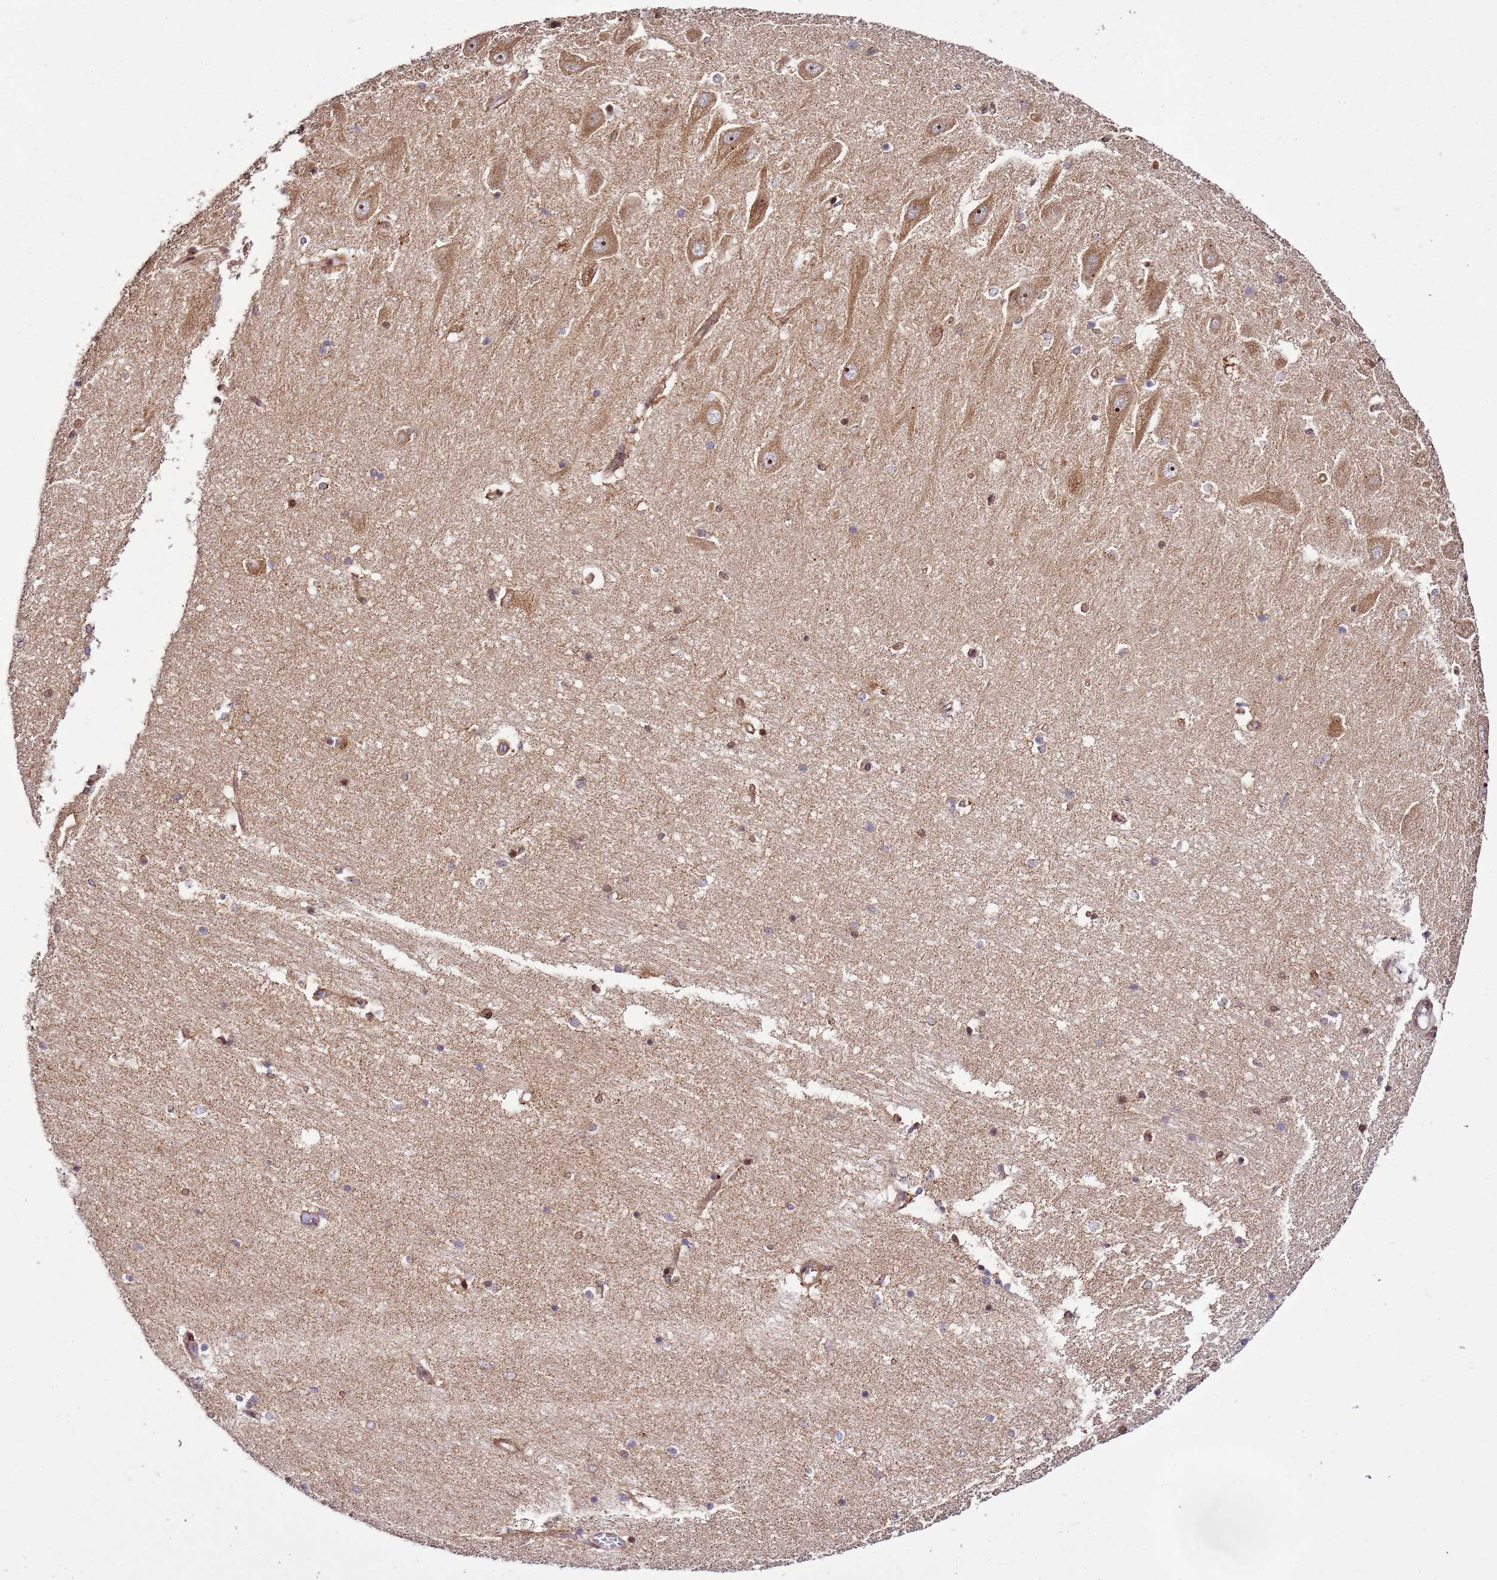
{"staining": {"intensity": "moderate", "quantity": "<25%", "location": "cytoplasmic/membranous,nuclear"}, "tissue": "hippocampus", "cell_type": "Glial cells", "image_type": "normal", "snomed": [{"axis": "morphology", "description": "Normal tissue, NOS"}, {"axis": "topography", "description": "Hippocampus"}], "caption": "Immunohistochemistry histopathology image of unremarkable hippocampus: hippocampus stained using IHC exhibits low levels of moderate protein expression localized specifically in the cytoplasmic/membranous,nuclear of glial cells, appearing as a cytoplasmic/membranous,nuclear brown color.", "gene": "RASA3", "patient": {"sex": "male", "age": 45}}